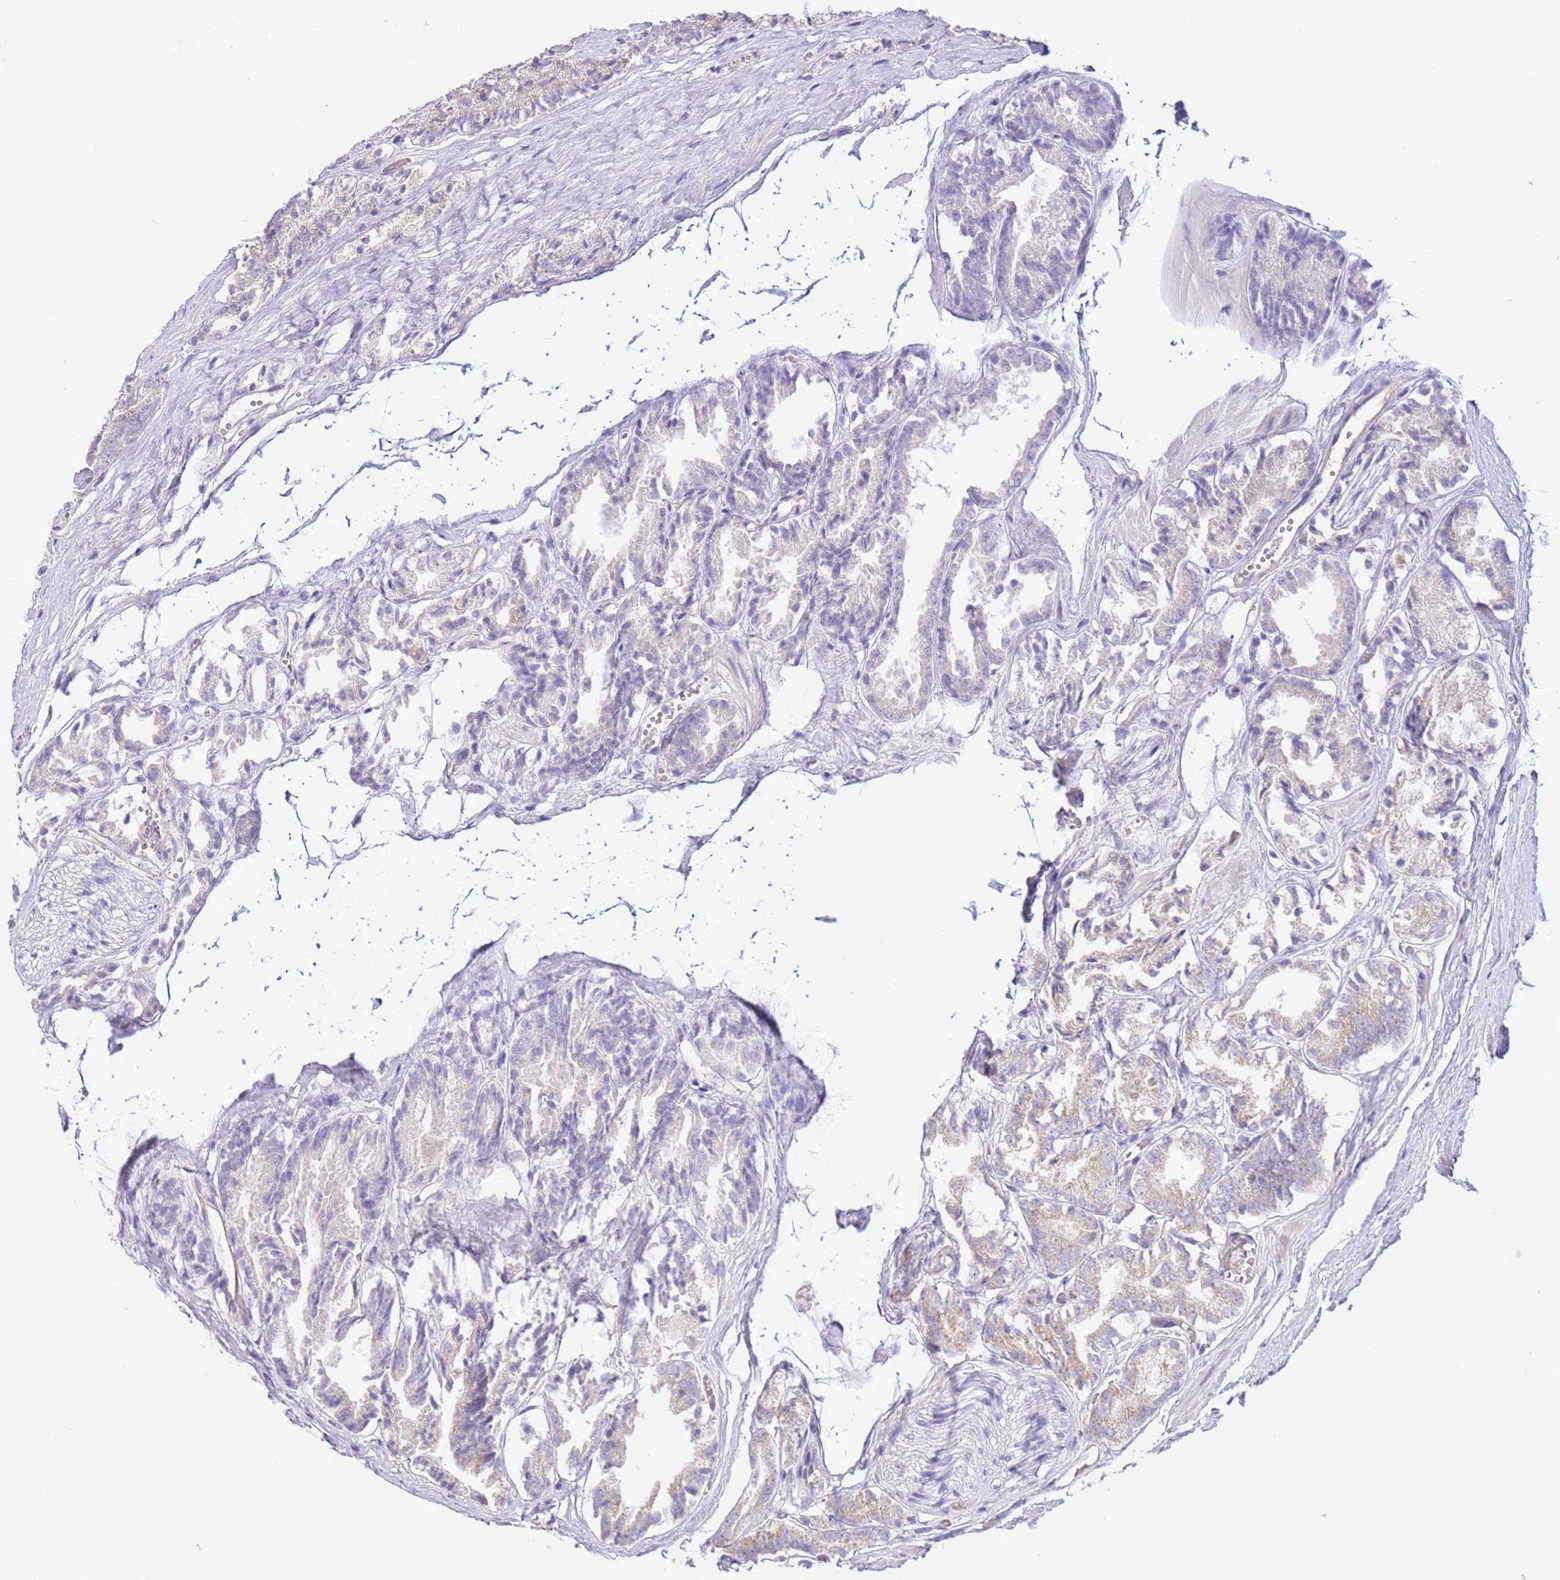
{"staining": {"intensity": "moderate", "quantity": "25%-75%", "location": "cytoplasmic/membranous"}, "tissue": "prostate cancer", "cell_type": "Tumor cells", "image_type": "cancer", "snomed": [{"axis": "morphology", "description": "Adenocarcinoma, High grade"}, {"axis": "topography", "description": "Prostate"}], "caption": "Tumor cells display moderate cytoplasmic/membranous staining in approximately 25%-75% of cells in prostate cancer (adenocarcinoma (high-grade)).", "gene": "OAZ2", "patient": {"sex": "male", "age": 72}}